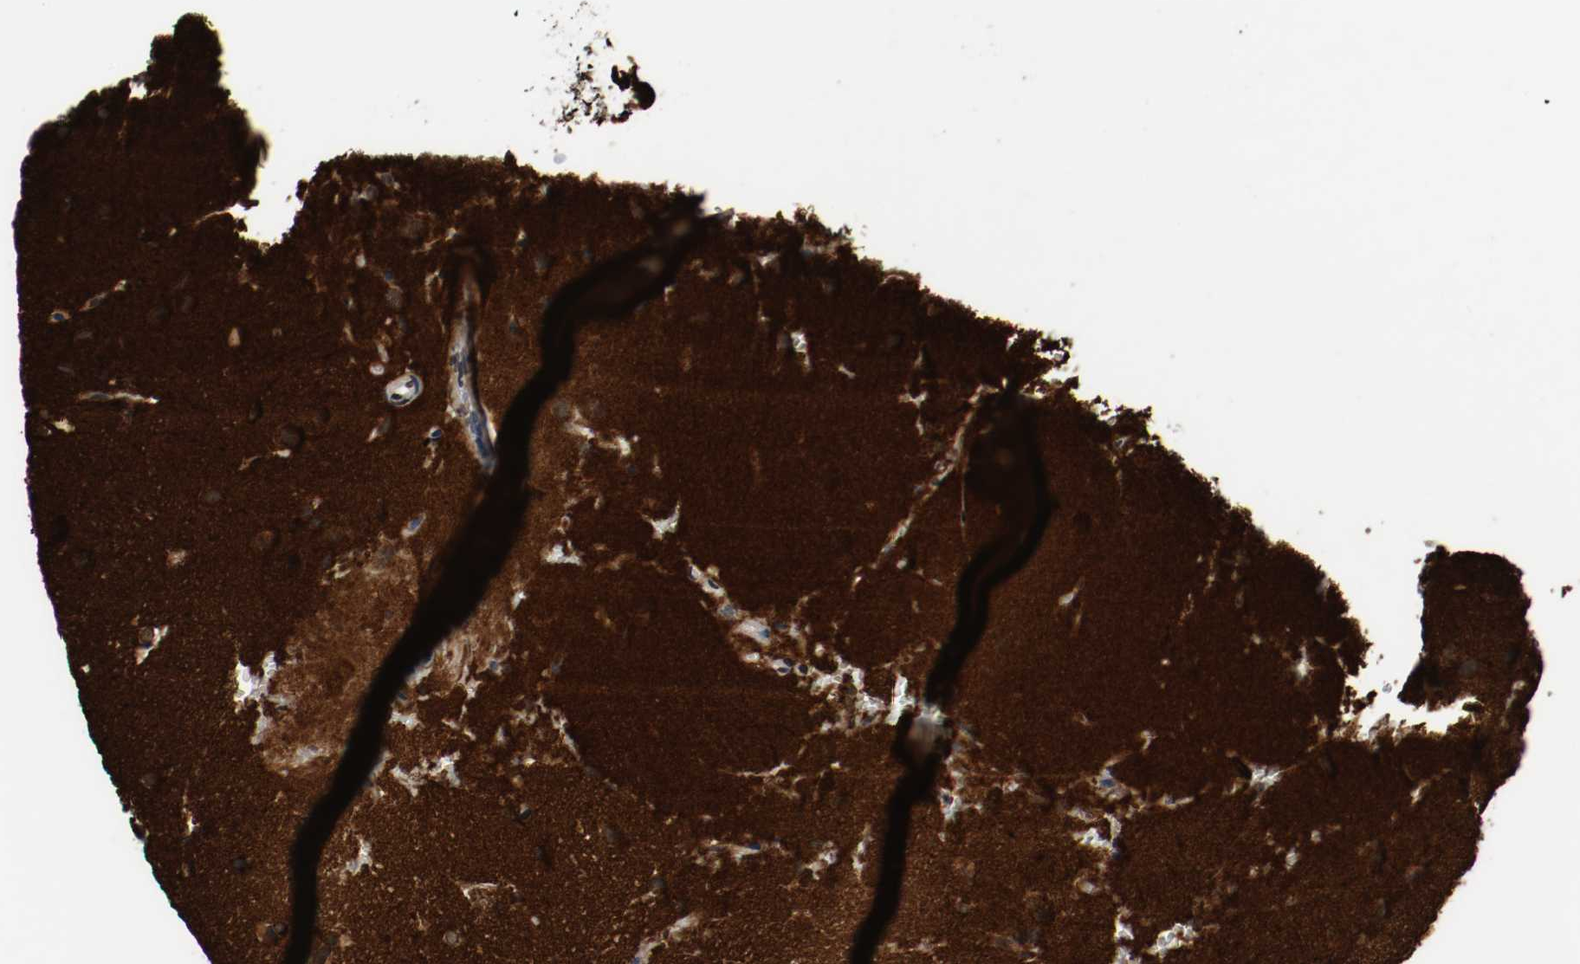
{"staining": {"intensity": "strong", "quantity": ">75%", "location": "cytoplasmic/membranous"}, "tissue": "glioma", "cell_type": "Tumor cells", "image_type": "cancer", "snomed": [{"axis": "morphology", "description": "Glioma, malignant, Low grade"}, {"axis": "topography", "description": "Cerebral cortex"}], "caption": "Protein expression analysis of human glioma reveals strong cytoplasmic/membranous positivity in about >75% of tumor cells. Nuclei are stained in blue.", "gene": "RTN4", "patient": {"sex": "female", "age": 47}}